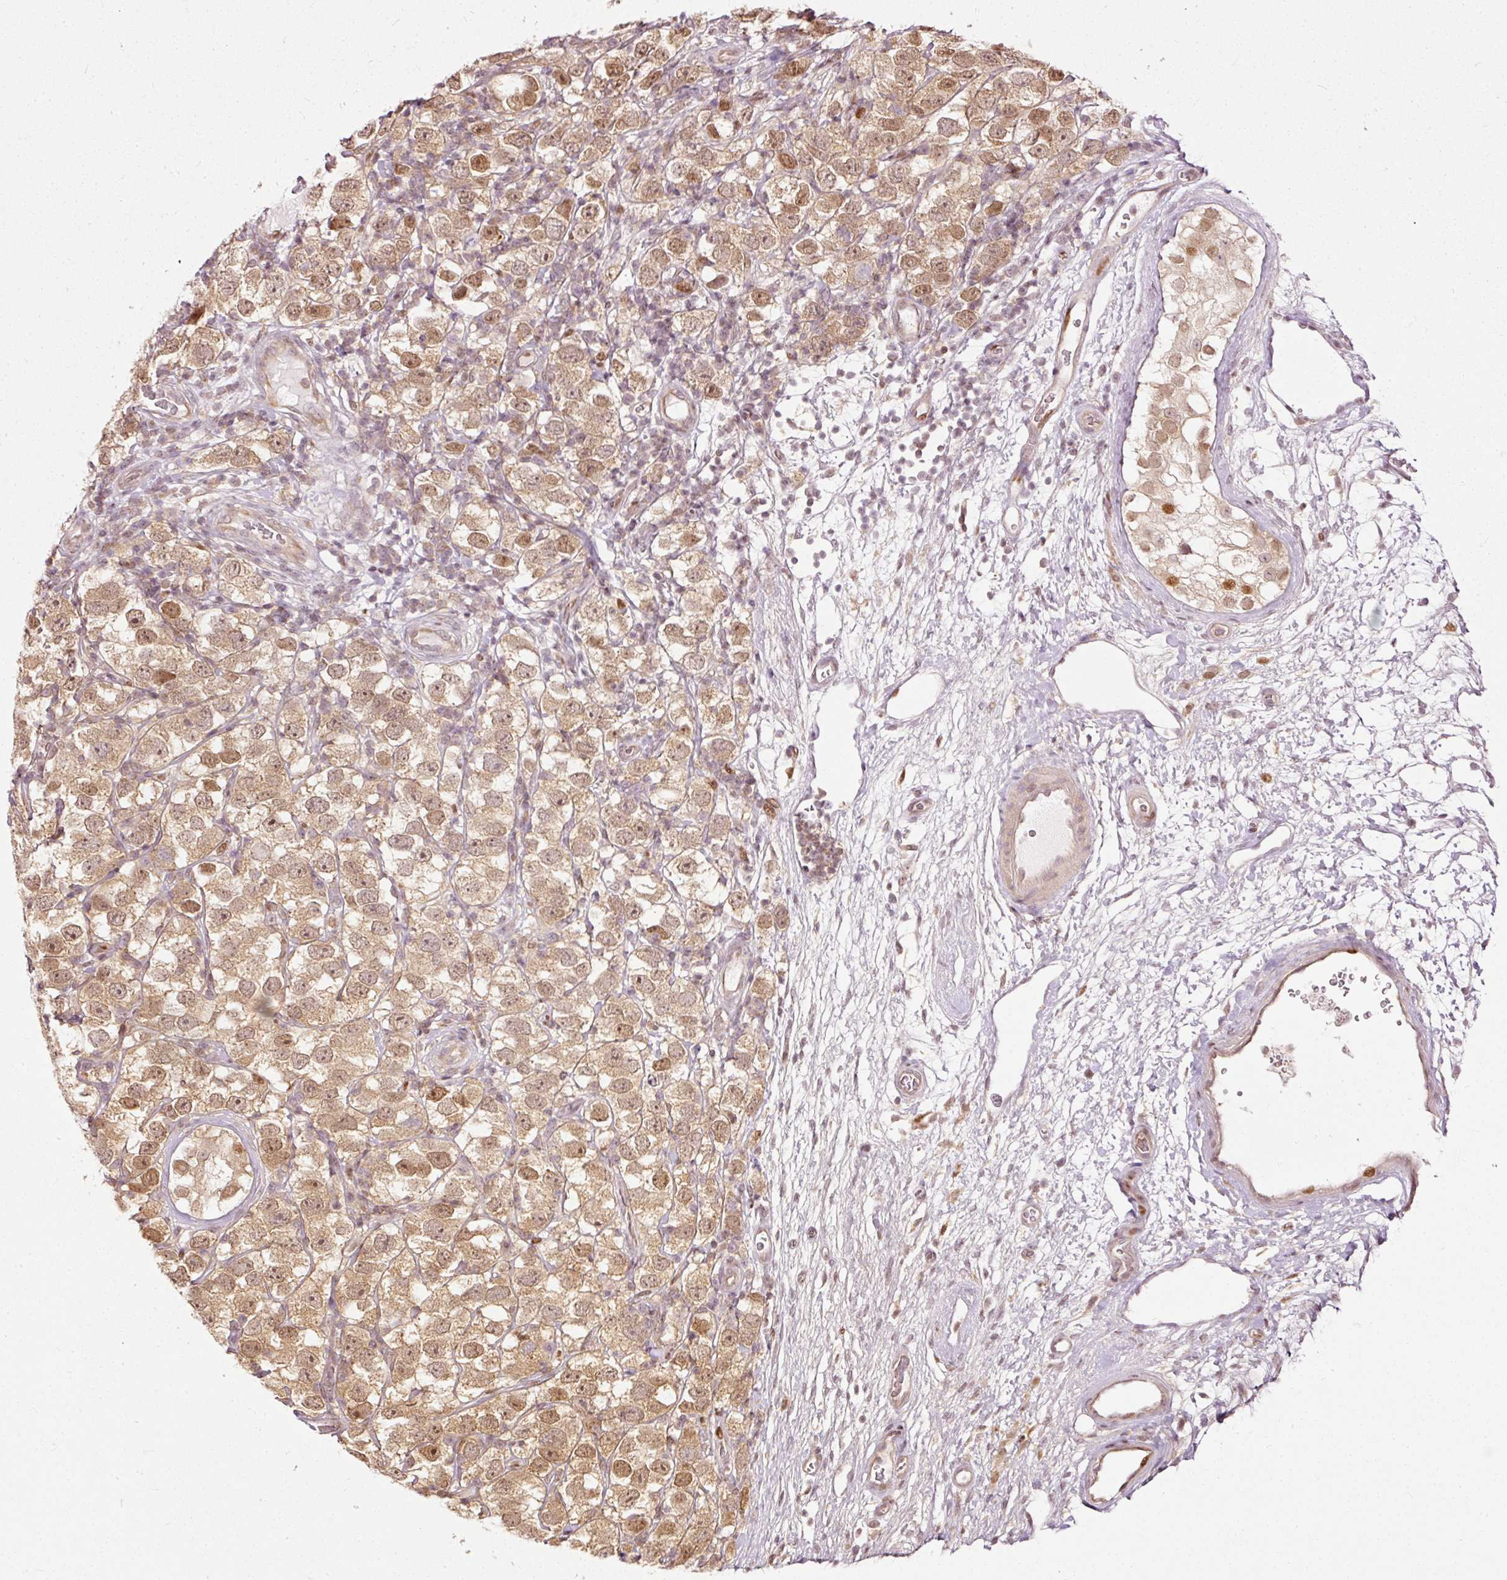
{"staining": {"intensity": "moderate", "quantity": ">75%", "location": "cytoplasmic/membranous,nuclear"}, "tissue": "testis cancer", "cell_type": "Tumor cells", "image_type": "cancer", "snomed": [{"axis": "morphology", "description": "Seminoma, NOS"}, {"axis": "topography", "description": "Testis"}], "caption": "Immunohistochemical staining of seminoma (testis) exhibits medium levels of moderate cytoplasmic/membranous and nuclear protein positivity in approximately >75% of tumor cells.", "gene": "ZNF778", "patient": {"sex": "male", "age": 26}}